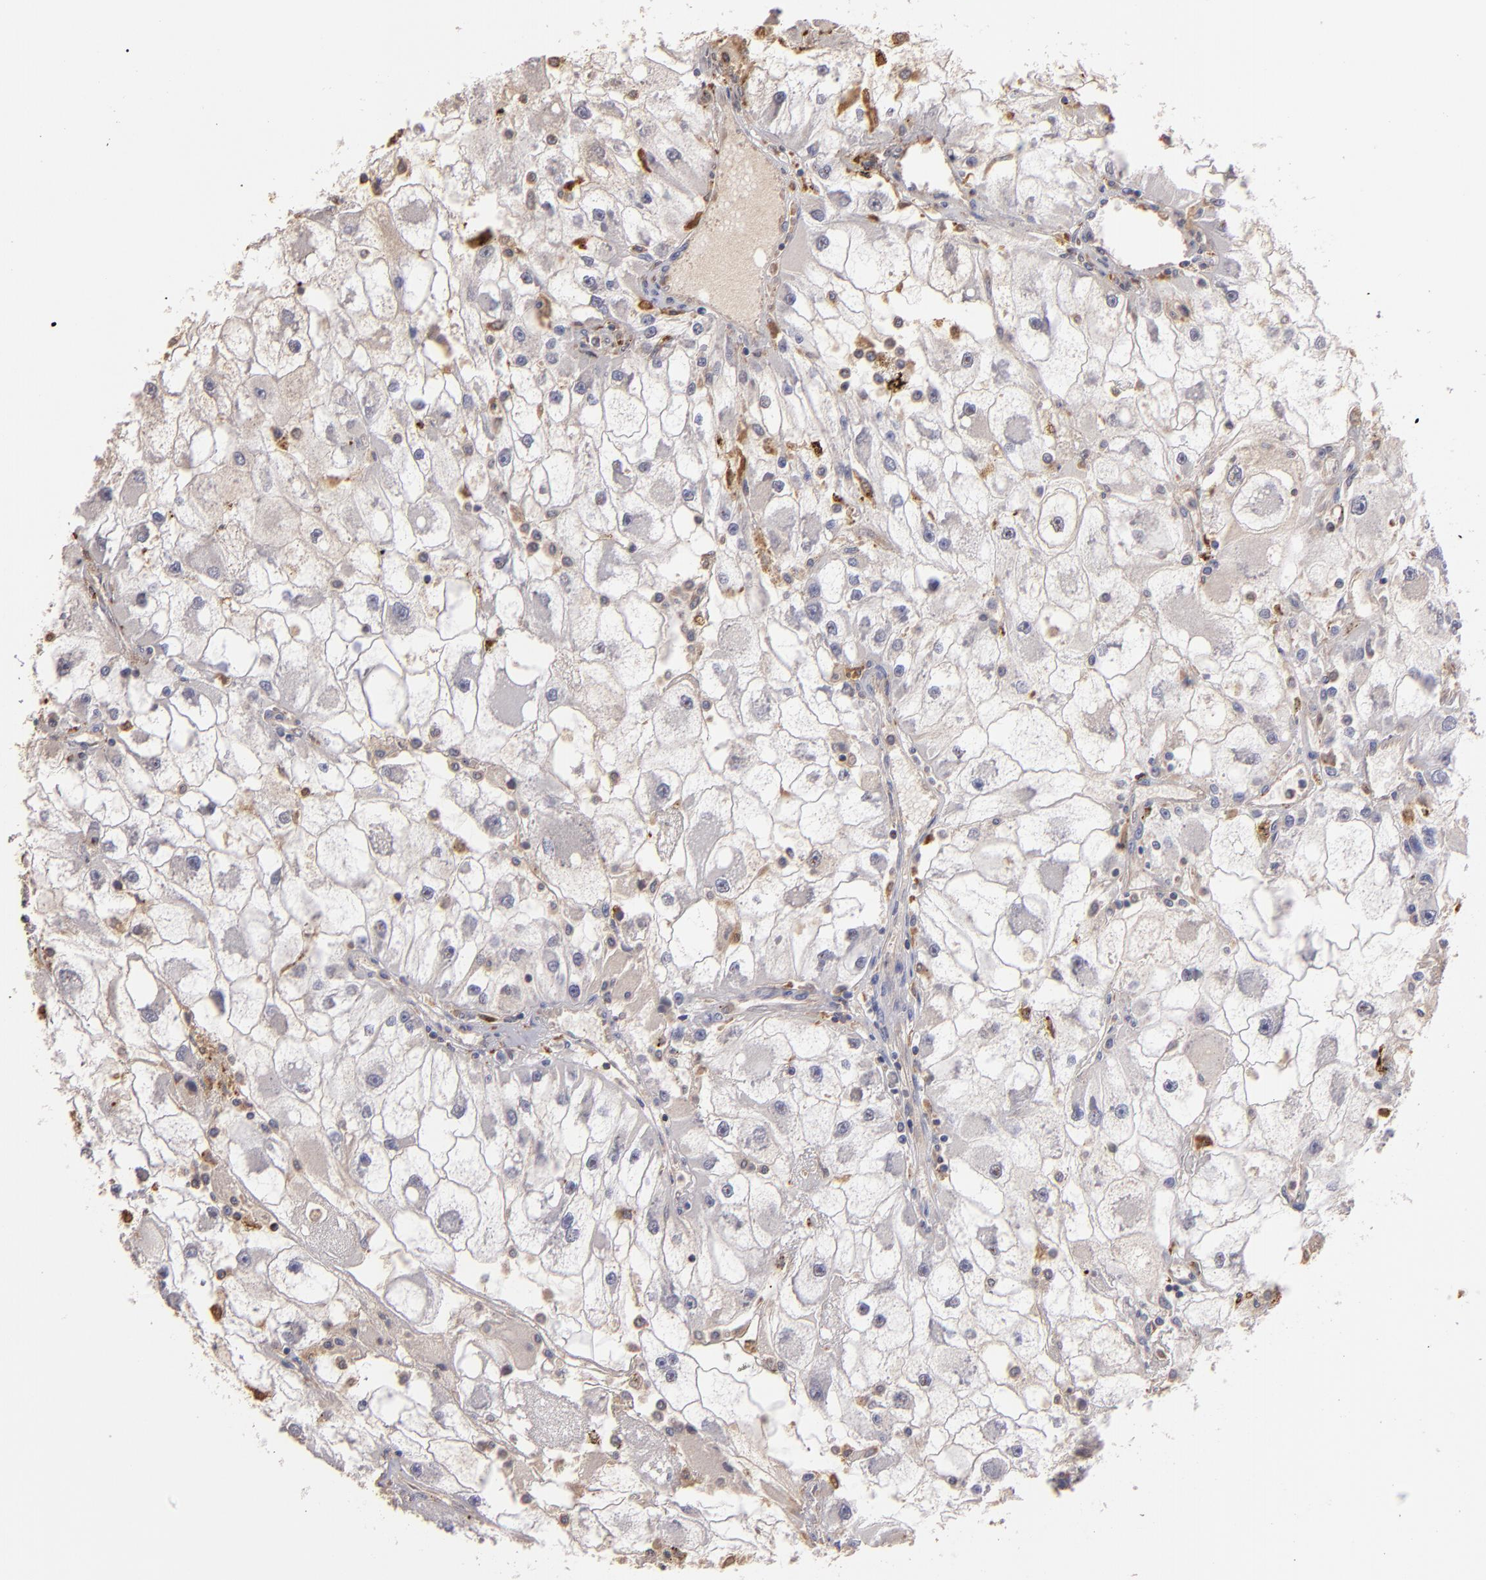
{"staining": {"intensity": "weak", "quantity": "<25%", "location": "cytoplasmic/membranous"}, "tissue": "renal cancer", "cell_type": "Tumor cells", "image_type": "cancer", "snomed": [{"axis": "morphology", "description": "Adenocarcinoma, NOS"}, {"axis": "topography", "description": "Kidney"}], "caption": "Adenocarcinoma (renal) was stained to show a protein in brown. There is no significant positivity in tumor cells.", "gene": "TRAF1", "patient": {"sex": "female", "age": 73}}